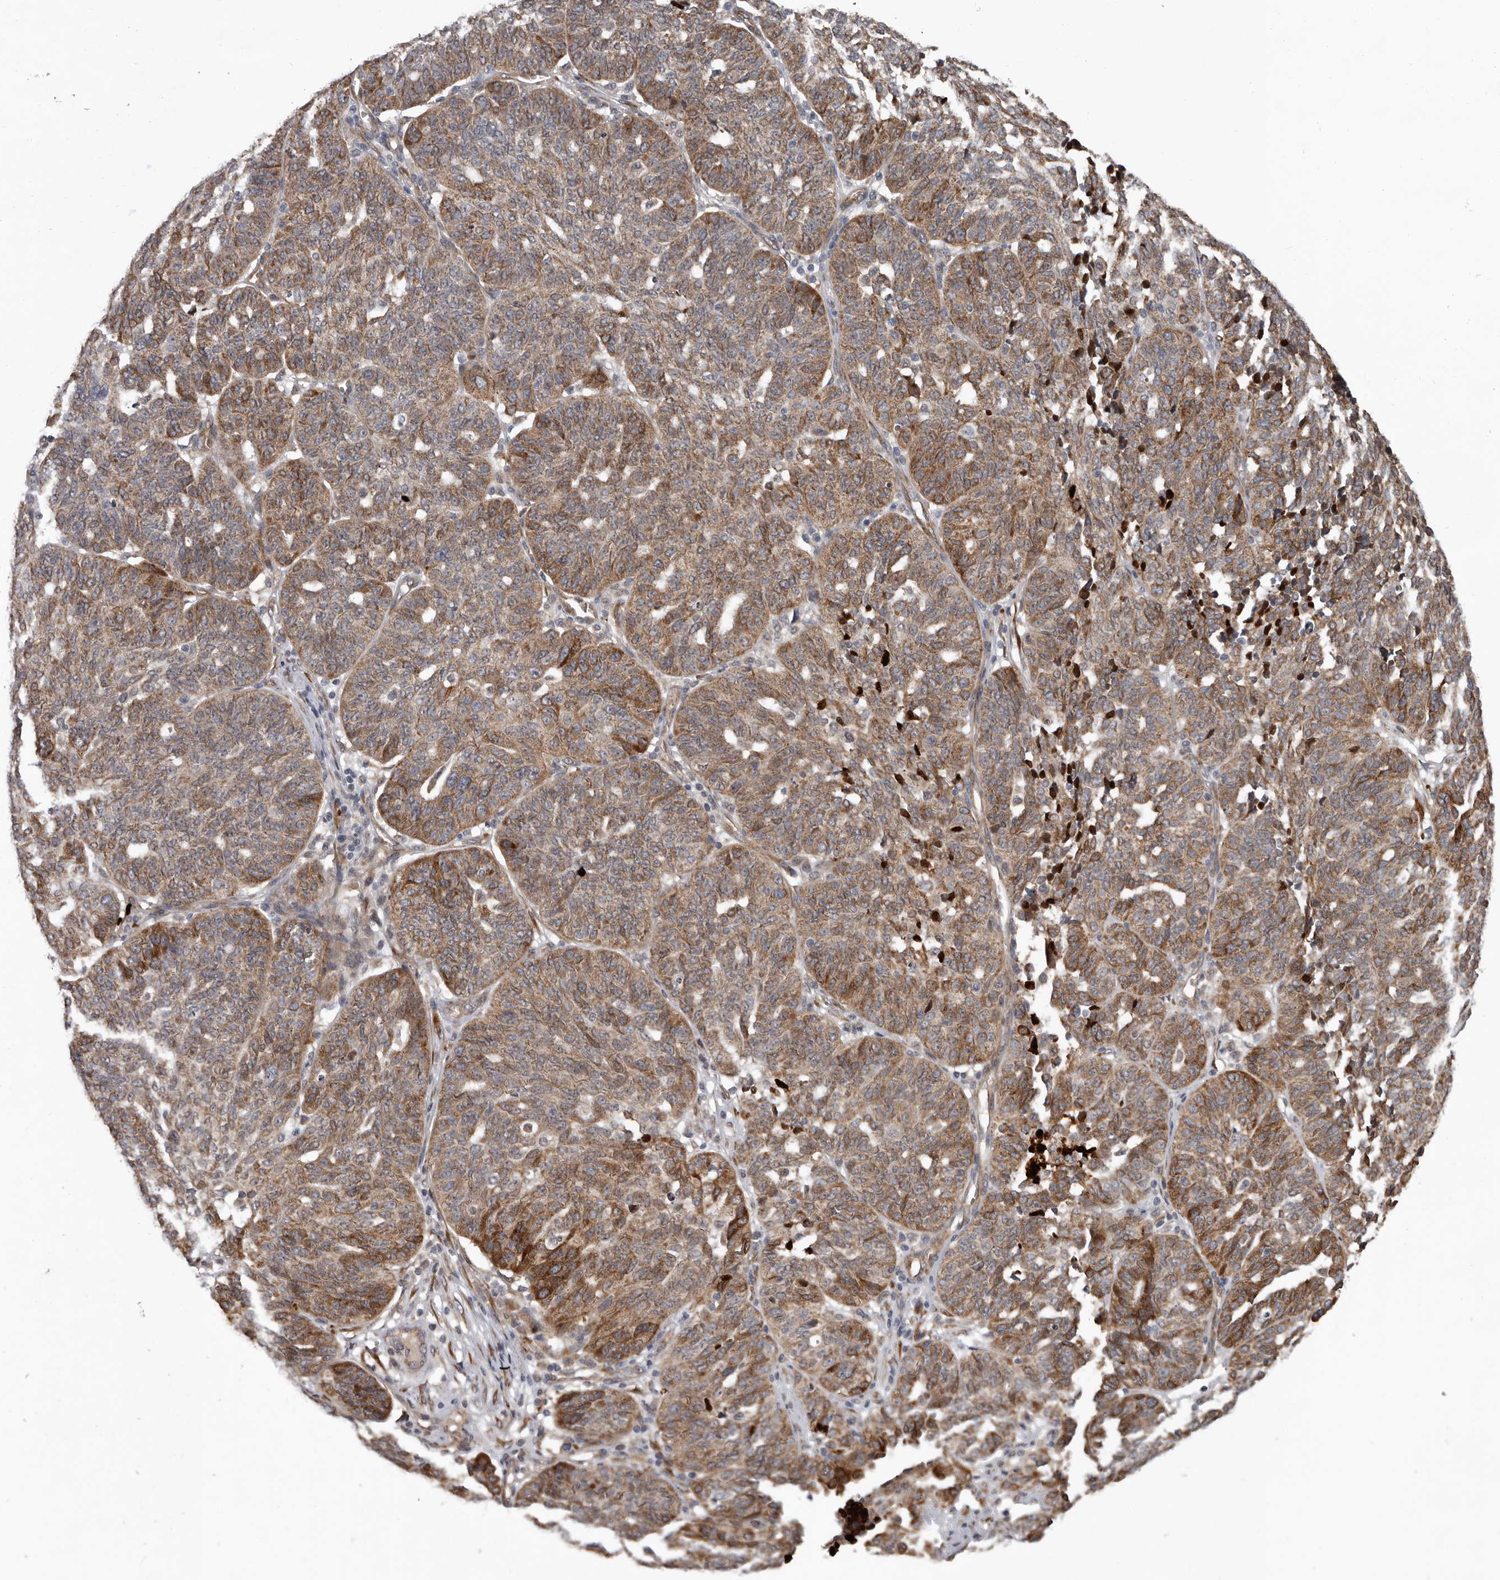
{"staining": {"intensity": "moderate", "quantity": ">75%", "location": "cytoplasmic/membranous"}, "tissue": "ovarian cancer", "cell_type": "Tumor cells", "image_type": "cancer", "snomed": [{"axis": "morphology", "description": "Cystadenocarcinoma, serous, NOS"}, {"axis": "topography", "description": "Ovary"}], "caption": "There is medium levels of moderate cytoplasmic/membranous positivity in tumor cells of ovarian cancer (serous cystadenocarcinoma), as demonstrated by immunohistochemical staining (brown color).", "gene": "MTF1", "patient": {"sex": "female", "age": 59}}